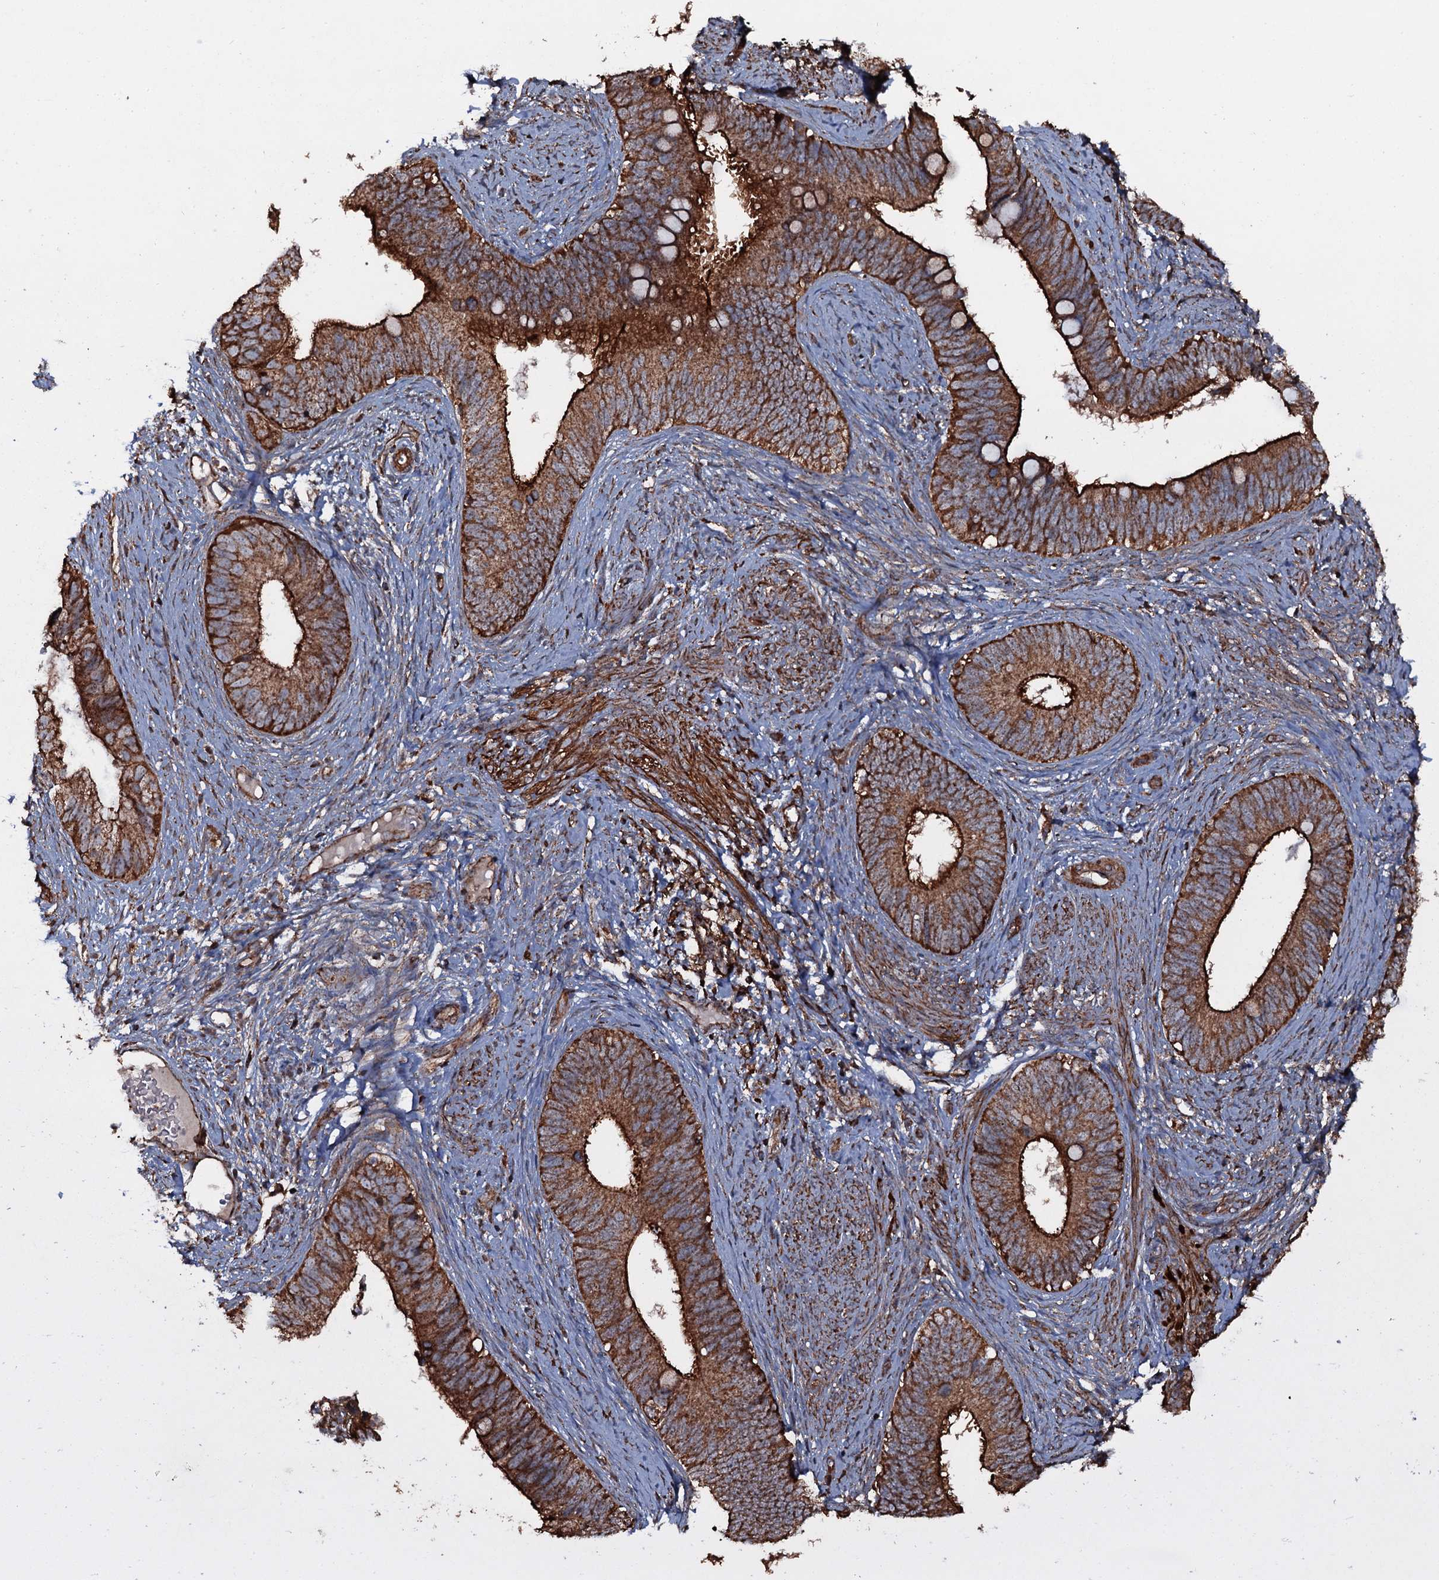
{"staining": {"intensity": "strong", "quantity": ">75%", "location": "cytoplasmic/membranous"}, "tissue": "cervical cancer", "cell_type": "Tumor cells", "image_type": "cancer", "snomed": [{"axis": "morphology", "description": "Adenocarcinoma, NOS"}, {"axis": "topography", "description": "Cervix"}], "caption": "Protein analysis of cervical cancer tissue exhibits strong cytoplasmic/membranous positivity in approximately >75% of tumor cells.", "gene": "VWA8", "patient": {"sex": "female", "age": 42}}